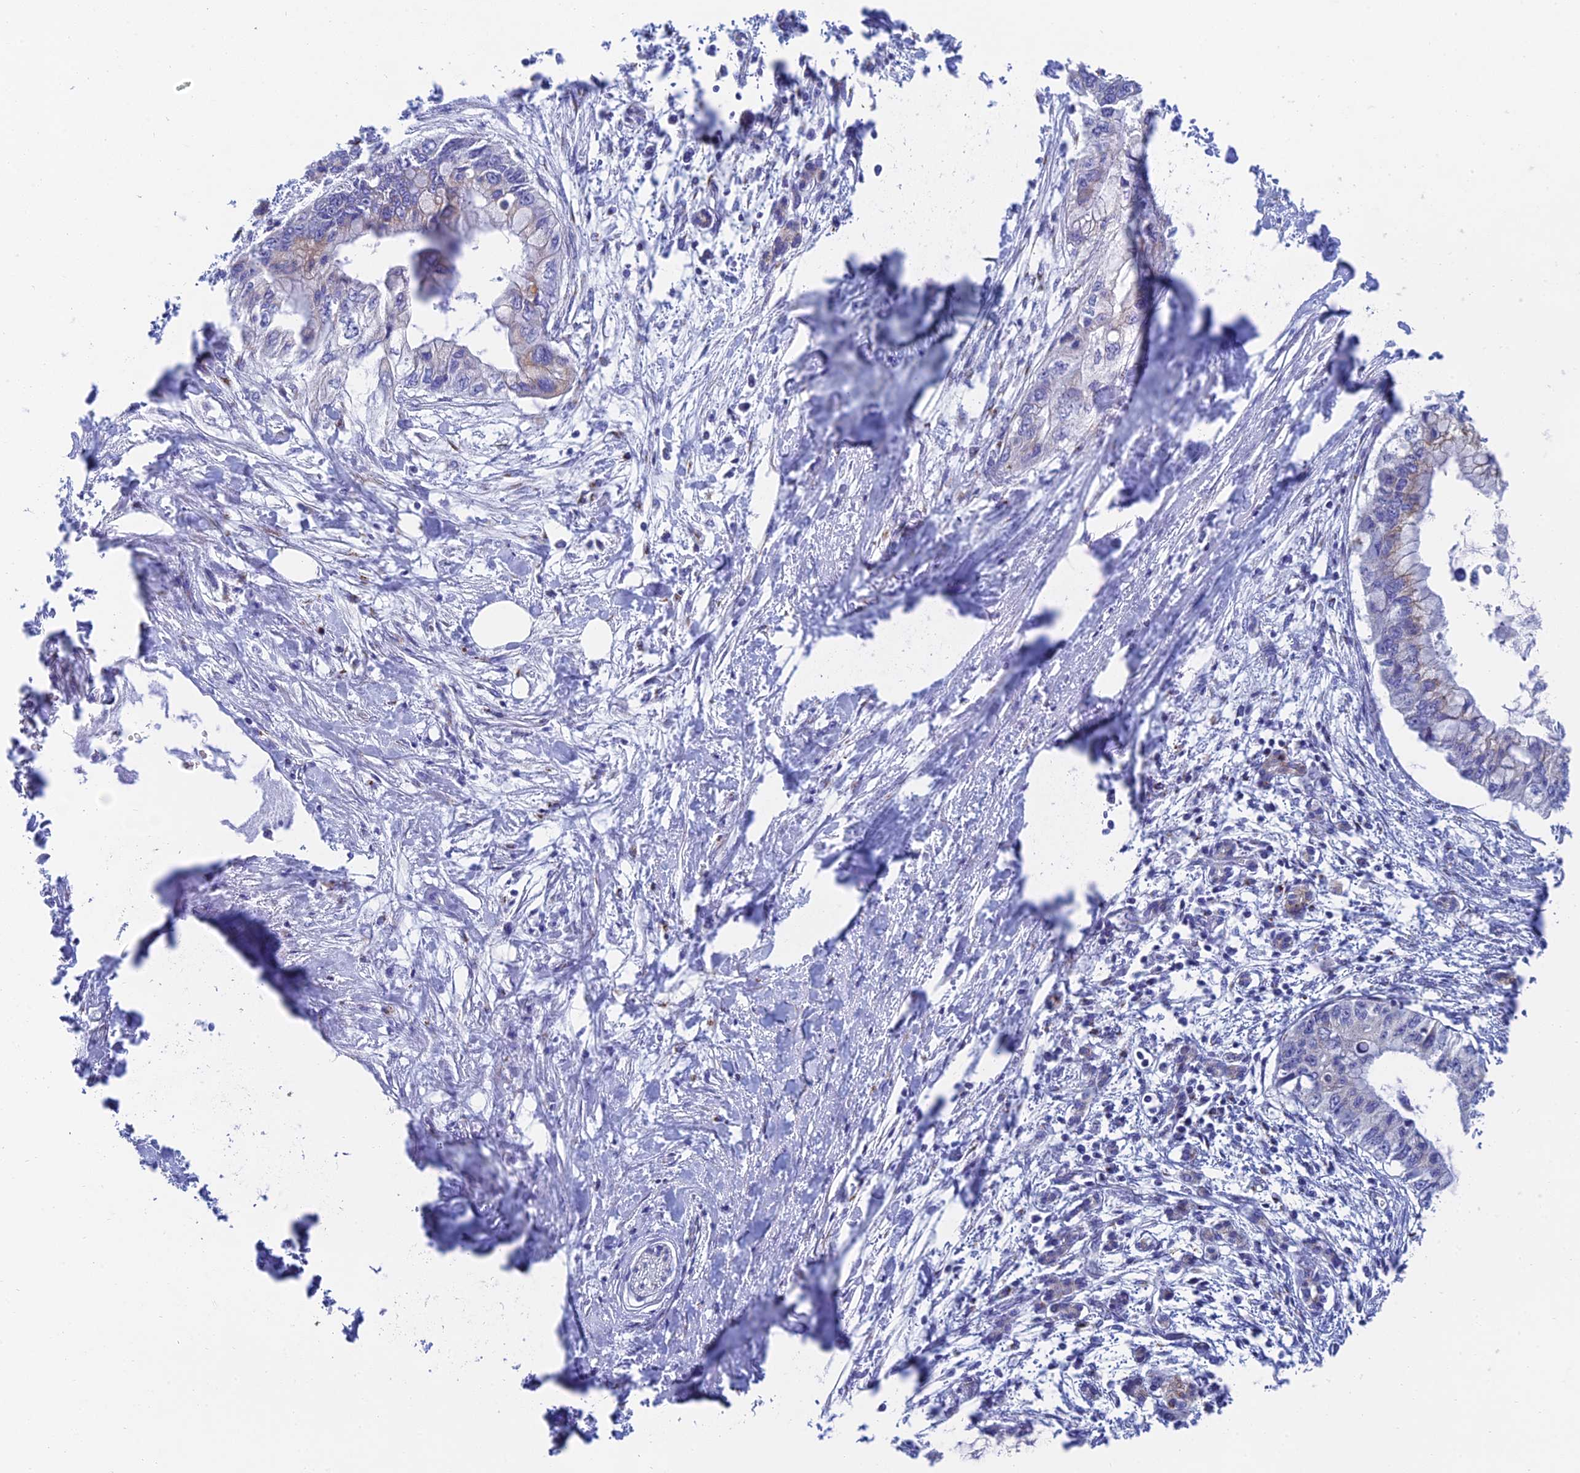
{"staining": {"intensity": "weak", "quantity": "<25%", "location": "cytoplasmic/membranous"}, "tissue": "pancreatic cancer", "cell_type": "Tumor cells", "image_type": "cancer", "snomed": [{"axis": "morphology", "description": "Adenocarcinoma, NOS"}, {"axis": "topography", "description": "Pancreas"}], "caption": "Immunohistochemistry image of human adenocarcinoma (pancreatic) stained for a protein (brown), which shows no expression in tumor cells.", "gene": "HS2ST1", "patient": {"sex": "male", "age": 48}}